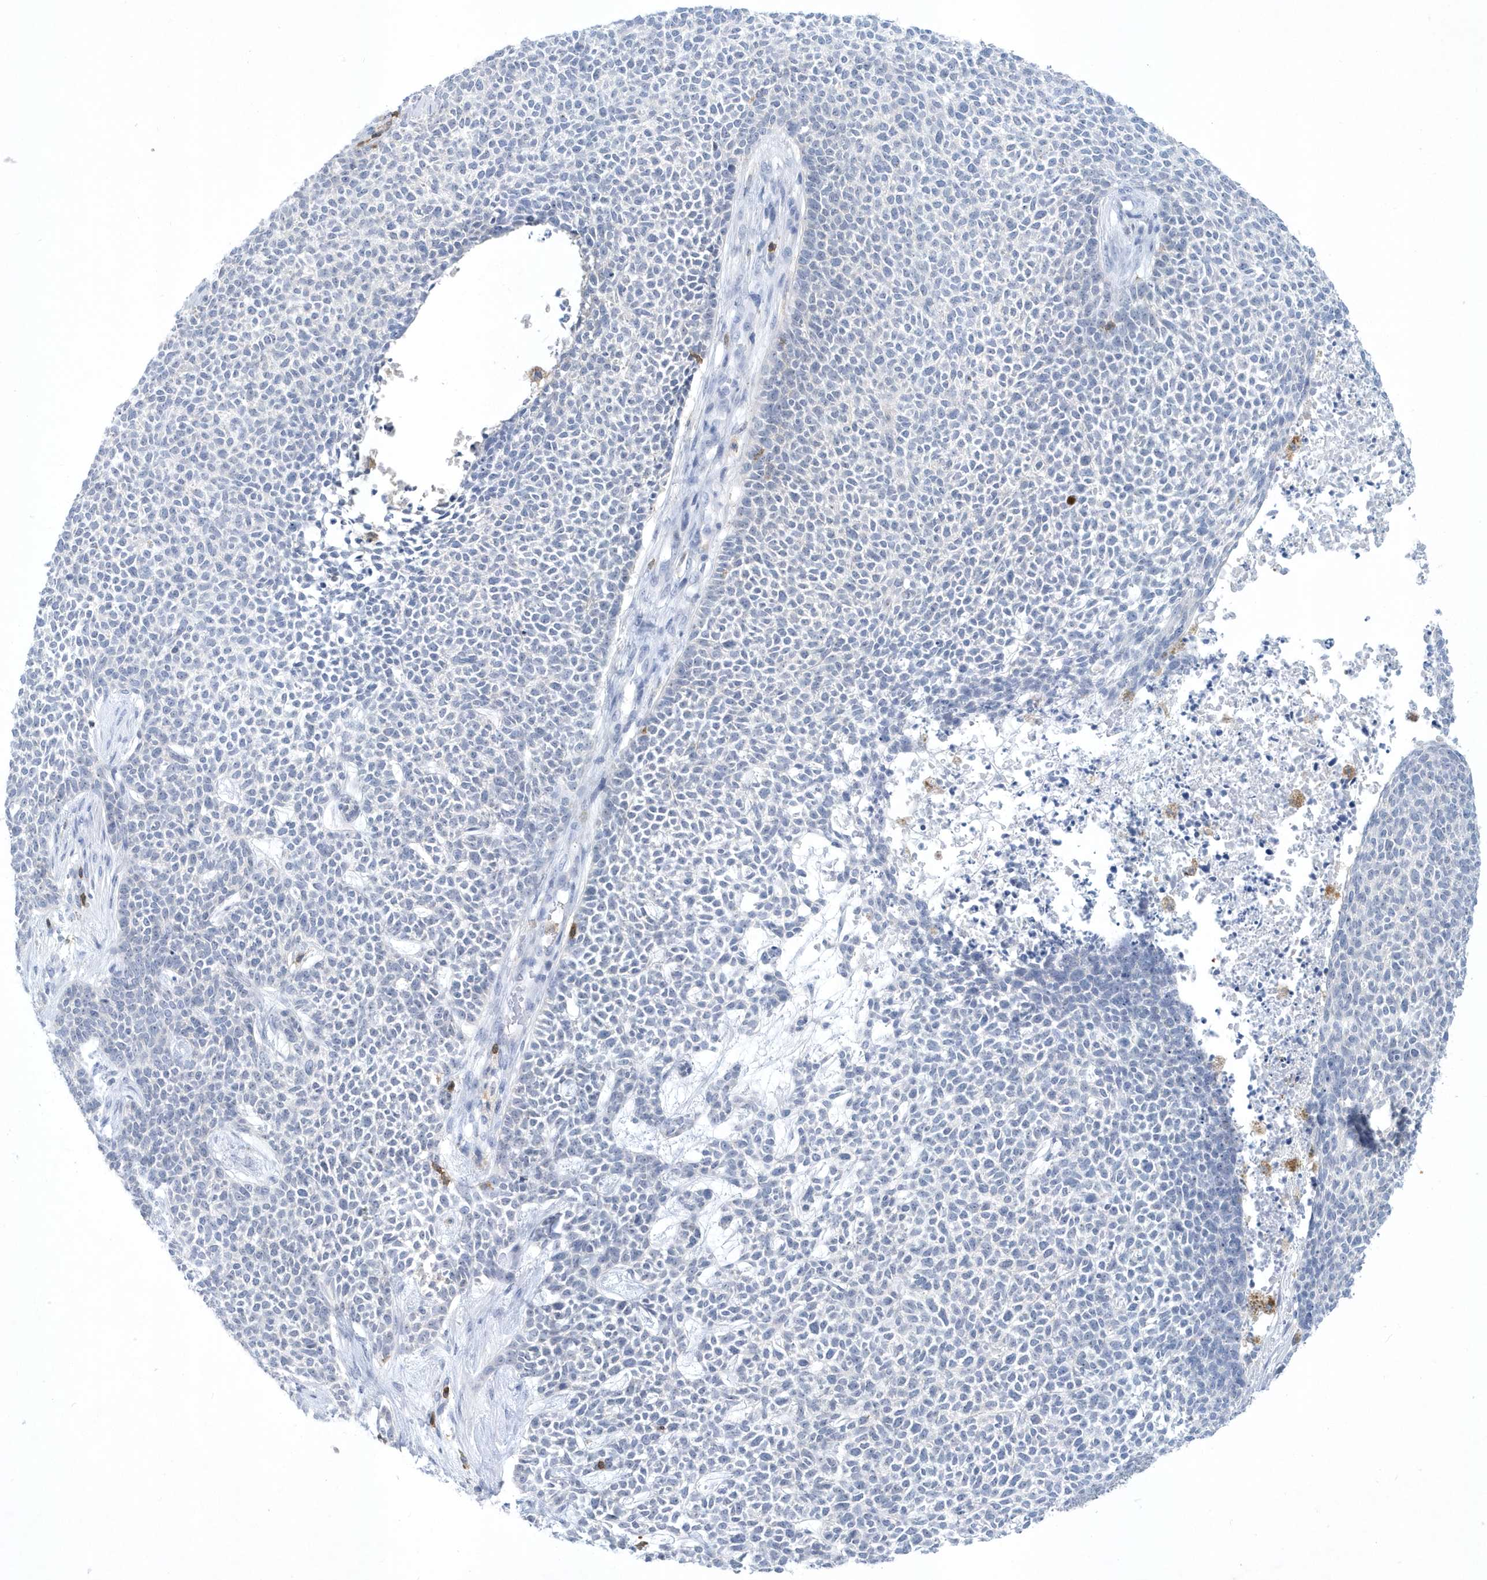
{"staining": {"intensity": "negative", "quantity": "none", "location": "none"}, "tissue": "skin cancer", "cell_type": "Tumor cells", "image_type": "cancer", "snomed": [{"axis": "morphology", "description": "Basal cell carcinoma"}, {"axis": "topography", "description": "Skin"}], "caption": "This photomicrograph is of skin cancer stained with IHC to label a protein in brown with the nuclei are counter-stained blue. There is no expression in tumor cells.", "gene": "PSD4", "patient": {"sex": "female", "age": 84}}